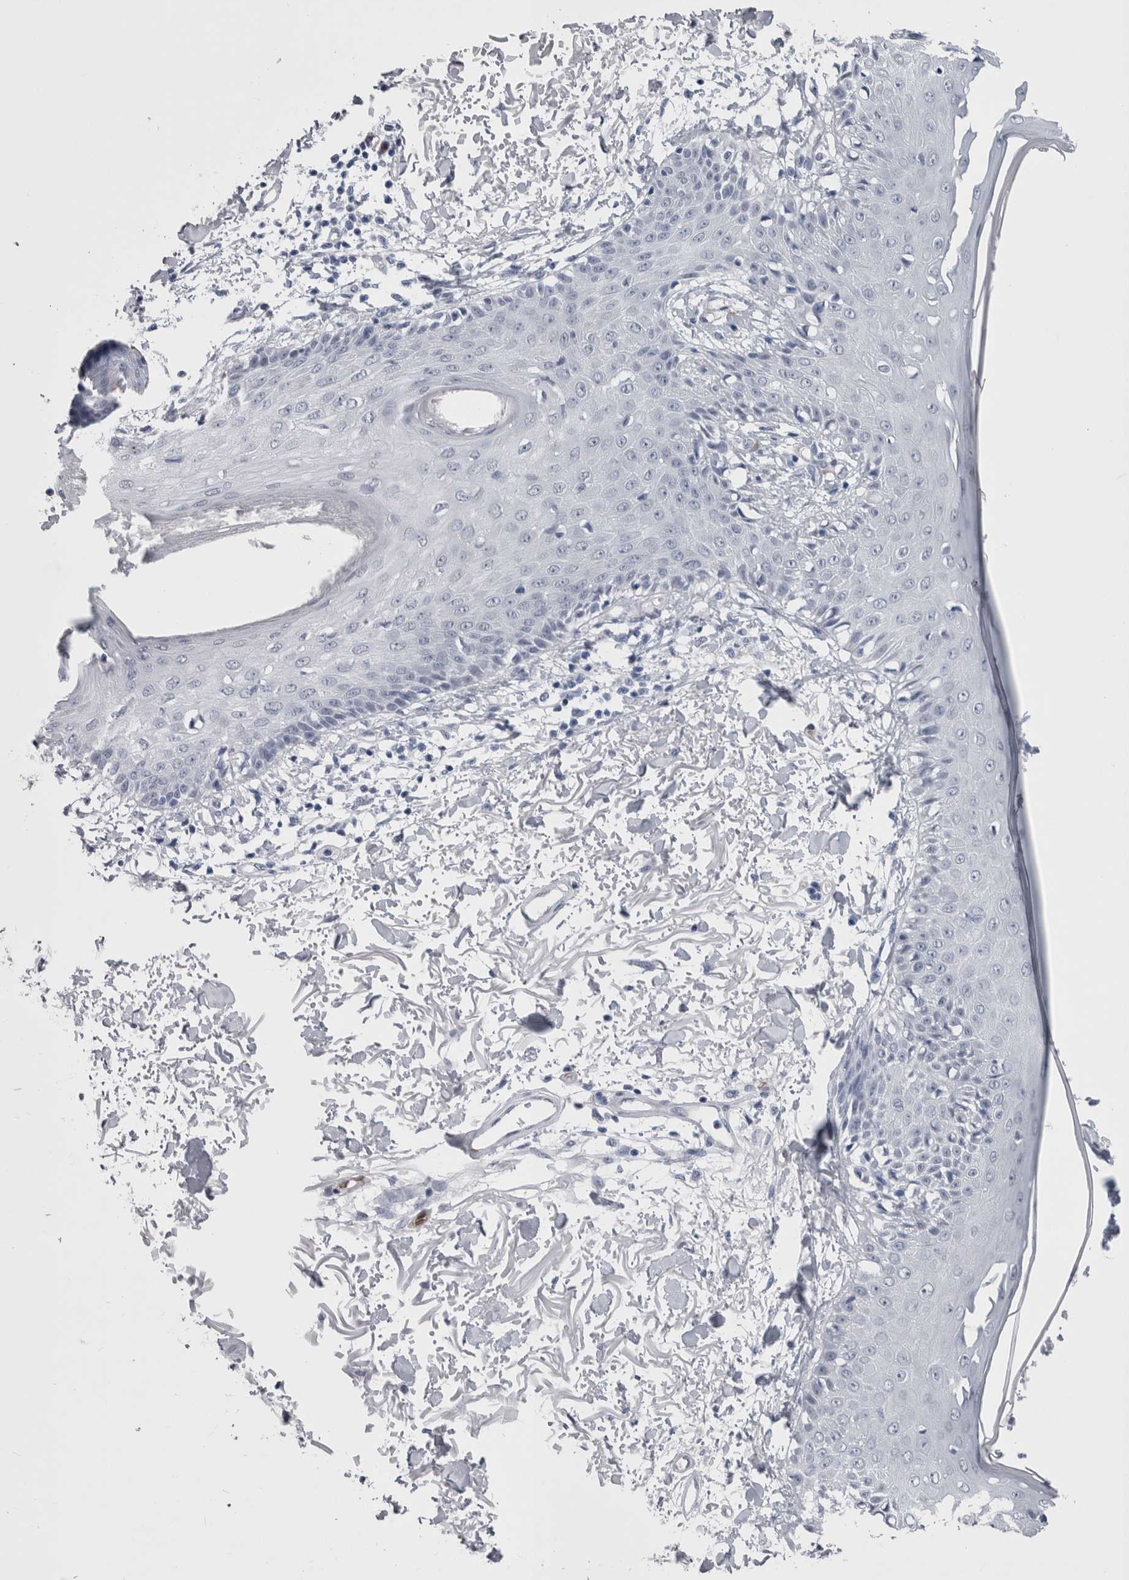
{"staining": {"intensity": "negative", "quantity": "none", "location": "none"}, "tissue": "skin", "cell_type": "Fibroblasts", "image_type": "normal", "snomed": [{"axis": "morphology", "description": "Normal tissue, NOS"}, {"axis": "morphology", "description": "Squamous cell carcinoma, NOS"}, {"axis": "topography", "description": "Skin"}, {"axis": "topography", "description": "Peripheral nerve tissue"}], "caption": "A histopathology image of skin stained for a protein shows no brown staining in fibroblasts. The staining is performed using DAB brown chromogen with nuclei counter-stained in using hematoxylin.", "gene": "VWDE", "patient": {"sex": "male", "age": 83}}